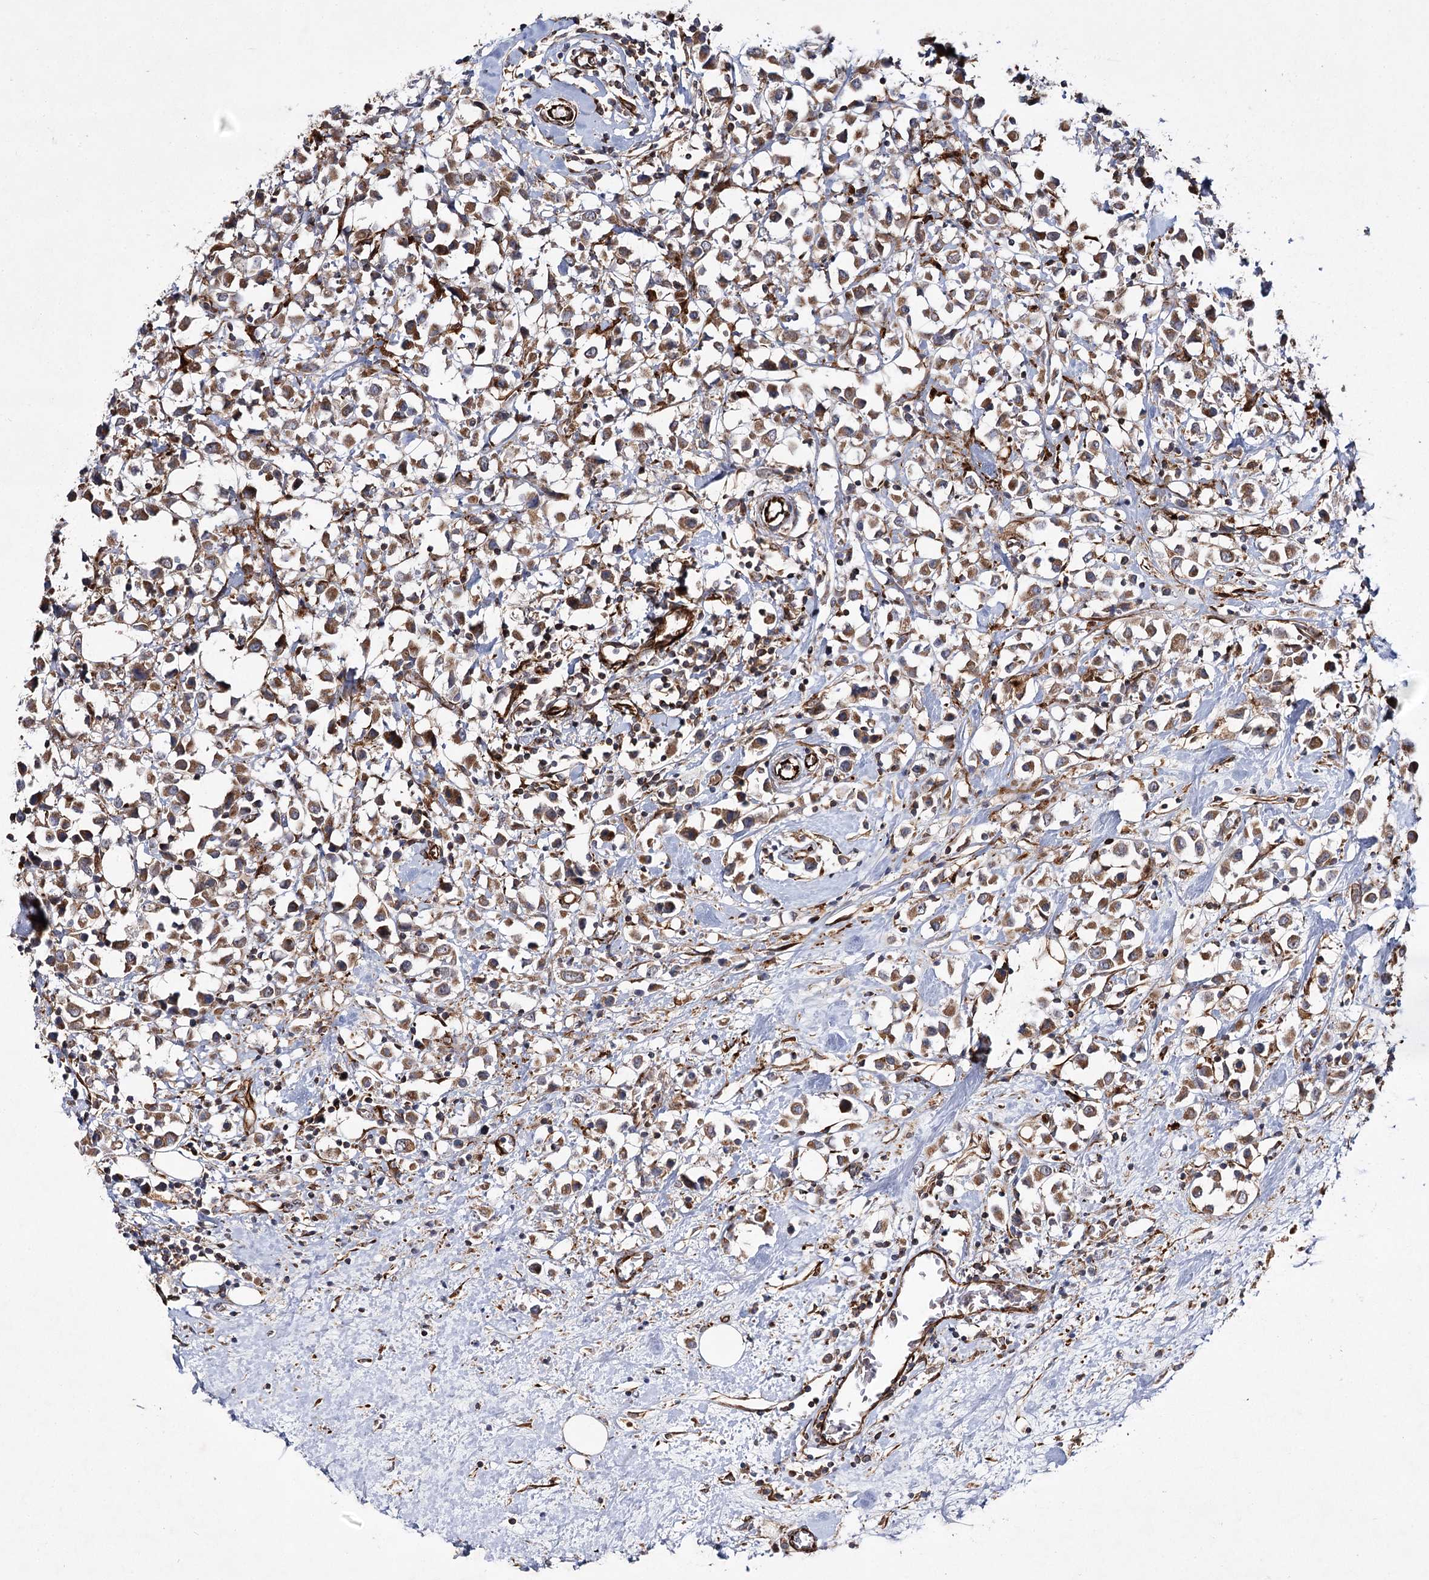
{"staining": {"intensity": "moderate", "quantity": ">75%", "location": "cytoplasmic/membranous"}, "tissue": "breast cancer", "cell_type": "Tumor cells", "image_type": "cancer", "snomed": [{"axis": "morphology", "description": "Duct carcinoma"}, {"axis": "topography", "description": "Breast"}], "caption": "Breast infiltrating ductal carcinoma stained with DAB immunohistochemistry (IHC) demonstrates medium levels of moderate cytoplasmic/membranous staining in about >75% of tumor cells.", "gene": "DPEP2", "patient": {"sex": "female", "age": 61}}